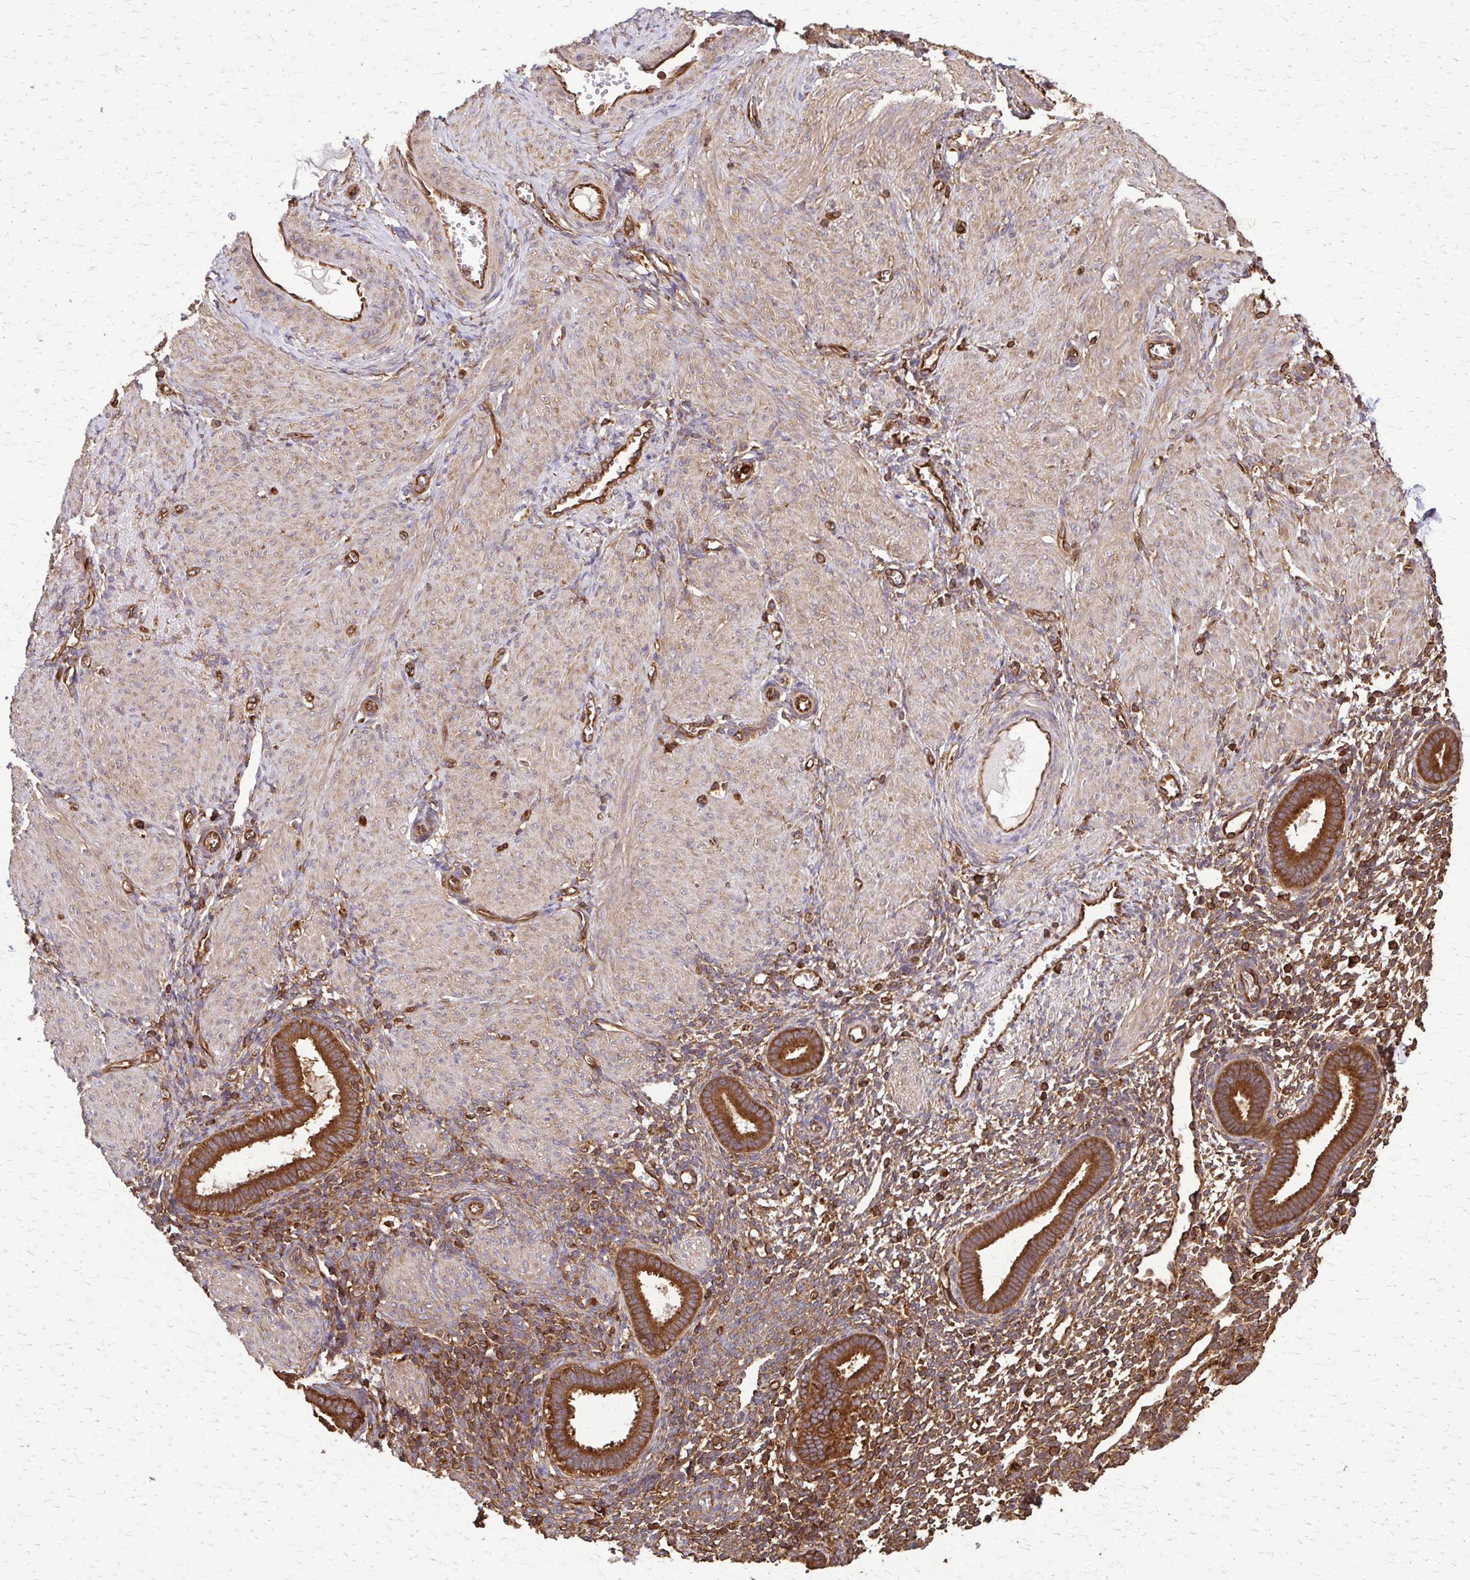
{"staining": {"intensity": "strong", "quantity": ">75%", "location": "cytoplasmic/membranous"}, "tissue": "endometrium", "cell_type": "Cells in endometrial stroma", "image_type": "normal", "snomed": [{"axis": "morphology", "description": "Normal tissue, NOS"}, {"axis": "topography", "description": "Endometrium"}], "caption": "IHC staining of normal endometrium, which shows high levels of strong cytoplasmic/membranous staining in approximately >75% of cells in endometrial stroma indicating strong cytoplasmic/membranous protein expression. The staining was performed using DAB (brown) for protein detection and nuclei were counterstained in hematoxylin (blue).", "gene": "EEF2", "patient": {"sex": "female", "age": 36}}